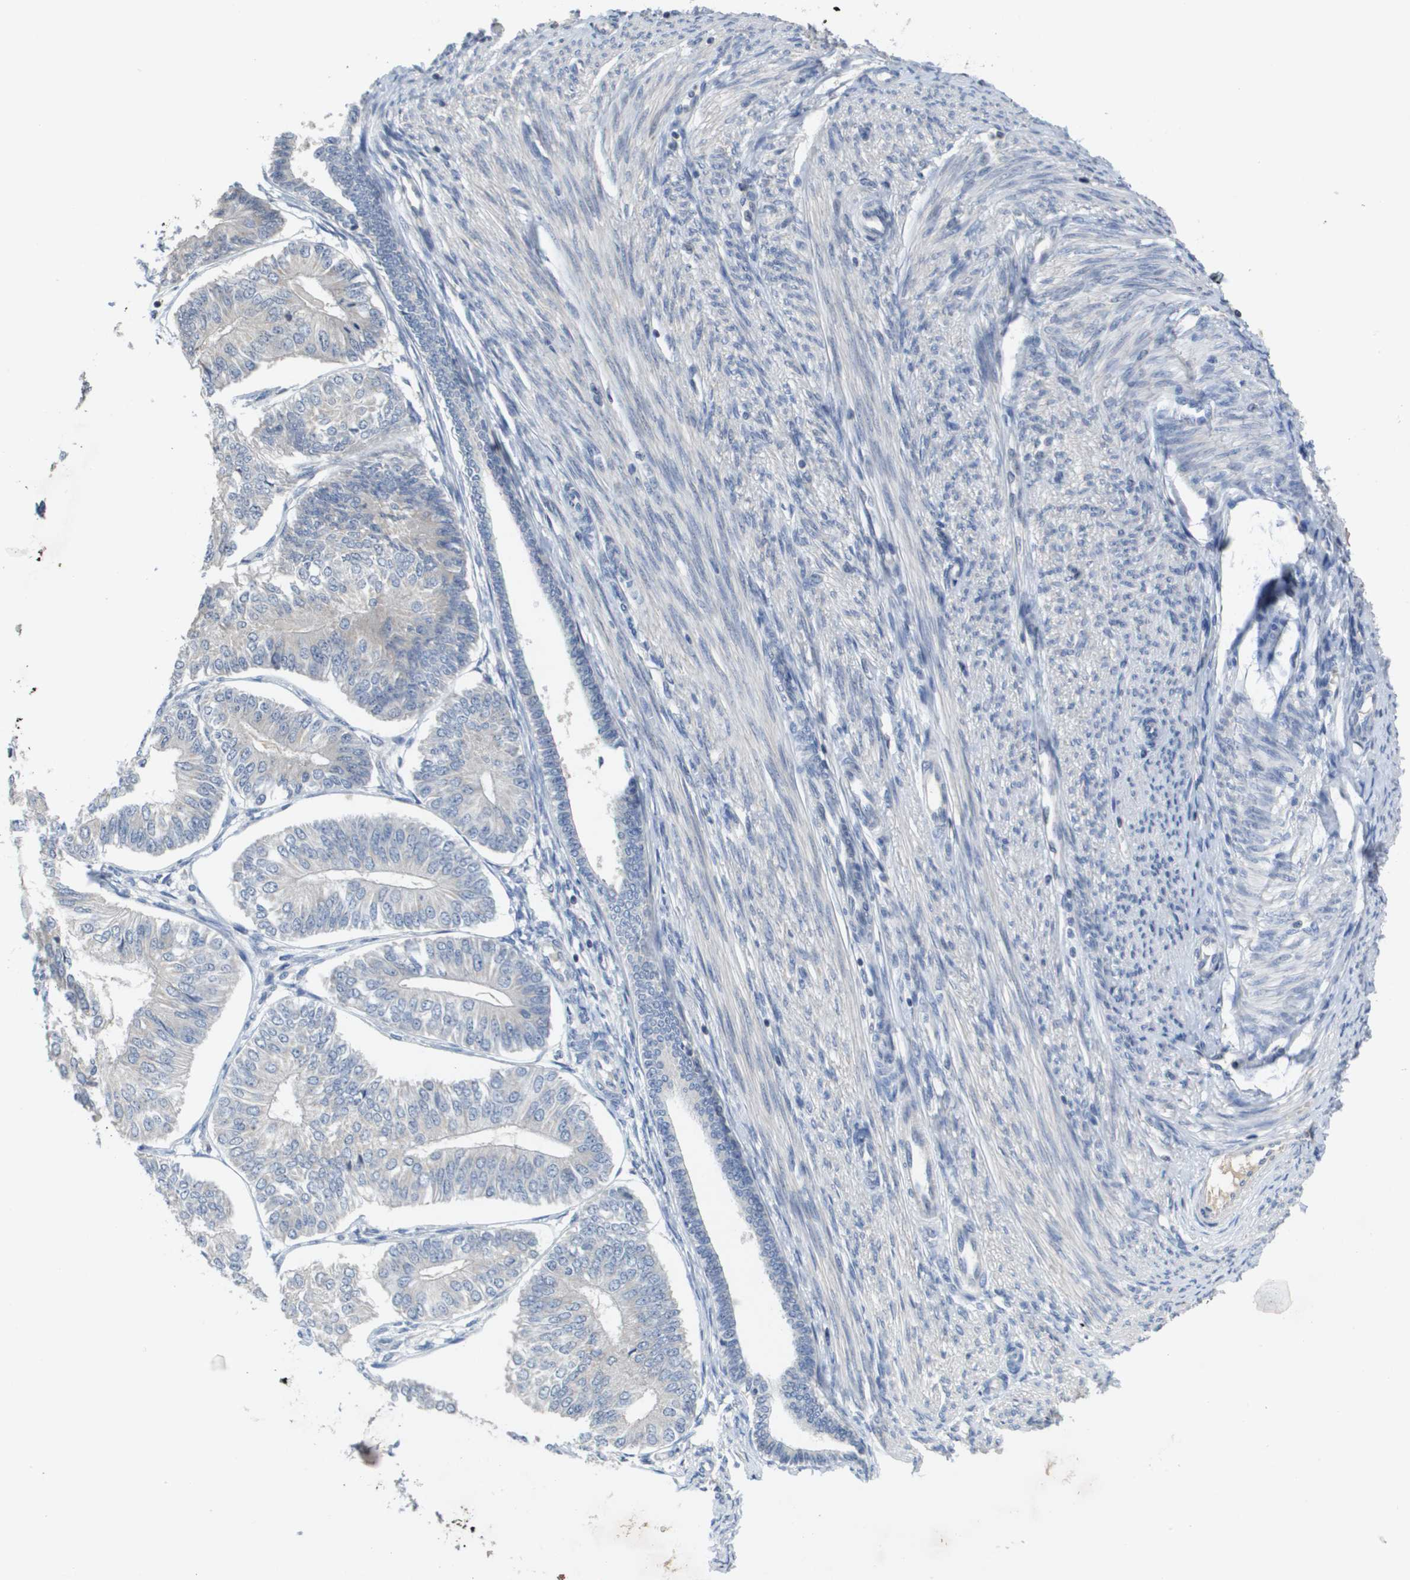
{"staining": {"intensity": "negative", "quantity": "none", "location": "none"}, "tissue": "endometrial cancer", "cell_type": "Tumor cells", "image_type": "cancer", "snomed": [{"axis": "morphology", "description": "Adenocarcinoma, NOS"}, {"axis": "topography", "description": "Endometrium"}], "caption": "DAB immunohistochemical staining of human adenocarcinoma (endometrial) demonstrates no significant expression in tumor cells.", "gene": "CAPN11", "patient": {"sex": "female", "age": 58}}